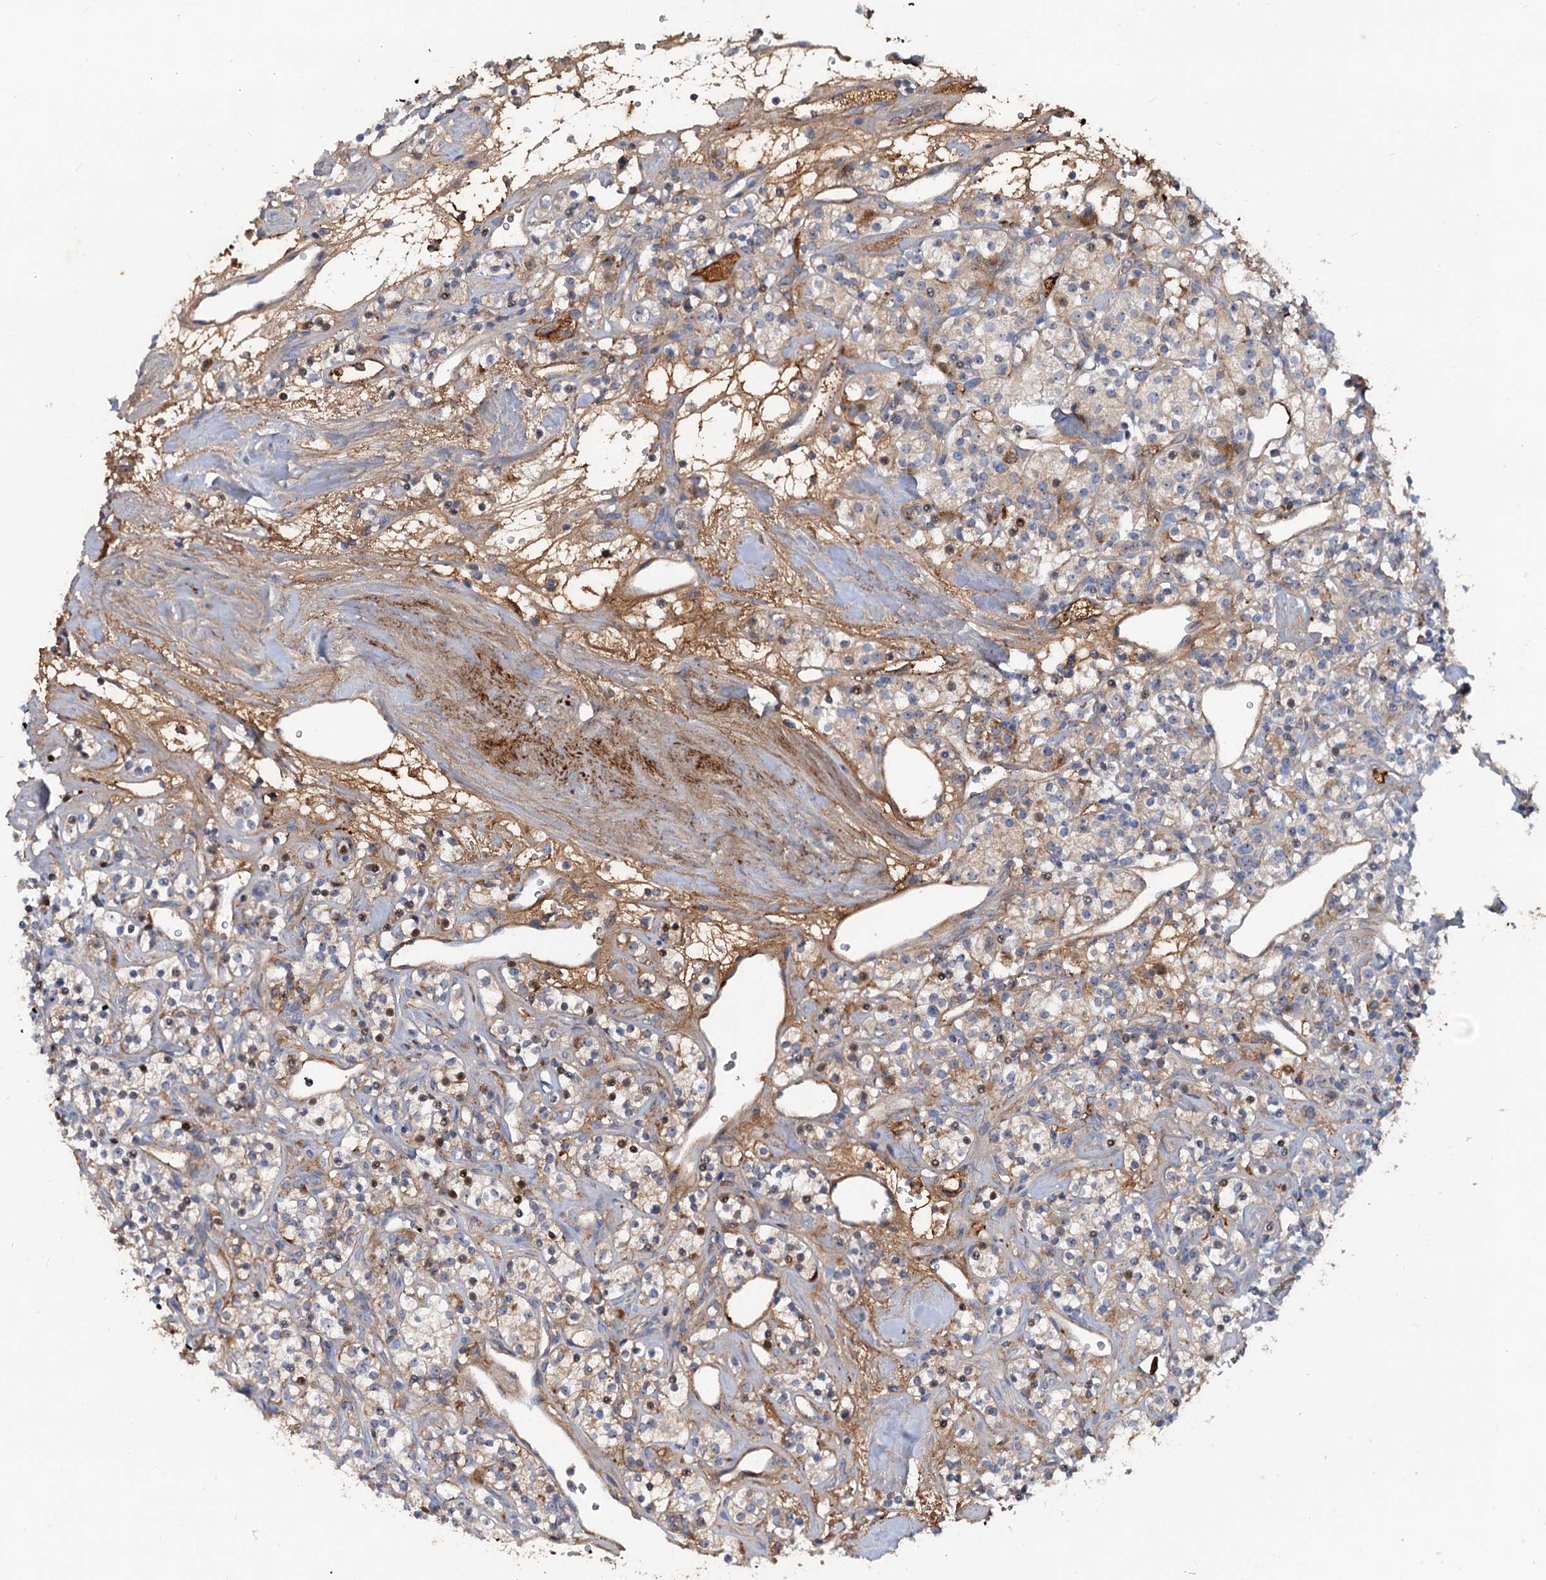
{"staining": {"intensity": "moderate", "quantity": "<25%", "location": "cytoplasmic/membranous,nuclear"}, "tissue": "renal cancer", "cell_type": "Tumor cells", "image_type": "cancer", "snomed": [{"axis": "morphology", "description": "Adenocarcinoma, NOS"}, {"axis": "topography", "description": "Kidney"}], "caption": "High-magnification brightfield microscopy of renal adenocarcinoma stained with DAB (3,3'-diaminobenzidine) (brown) and counterstained with hematoxylin (blue). tumor cells exhibit moderate cytoplasmic/membranous and nuclear expression is identified in about<25% of cells.", "gene": "CHRD", "patient": {"sex": "male", "age": 77}}